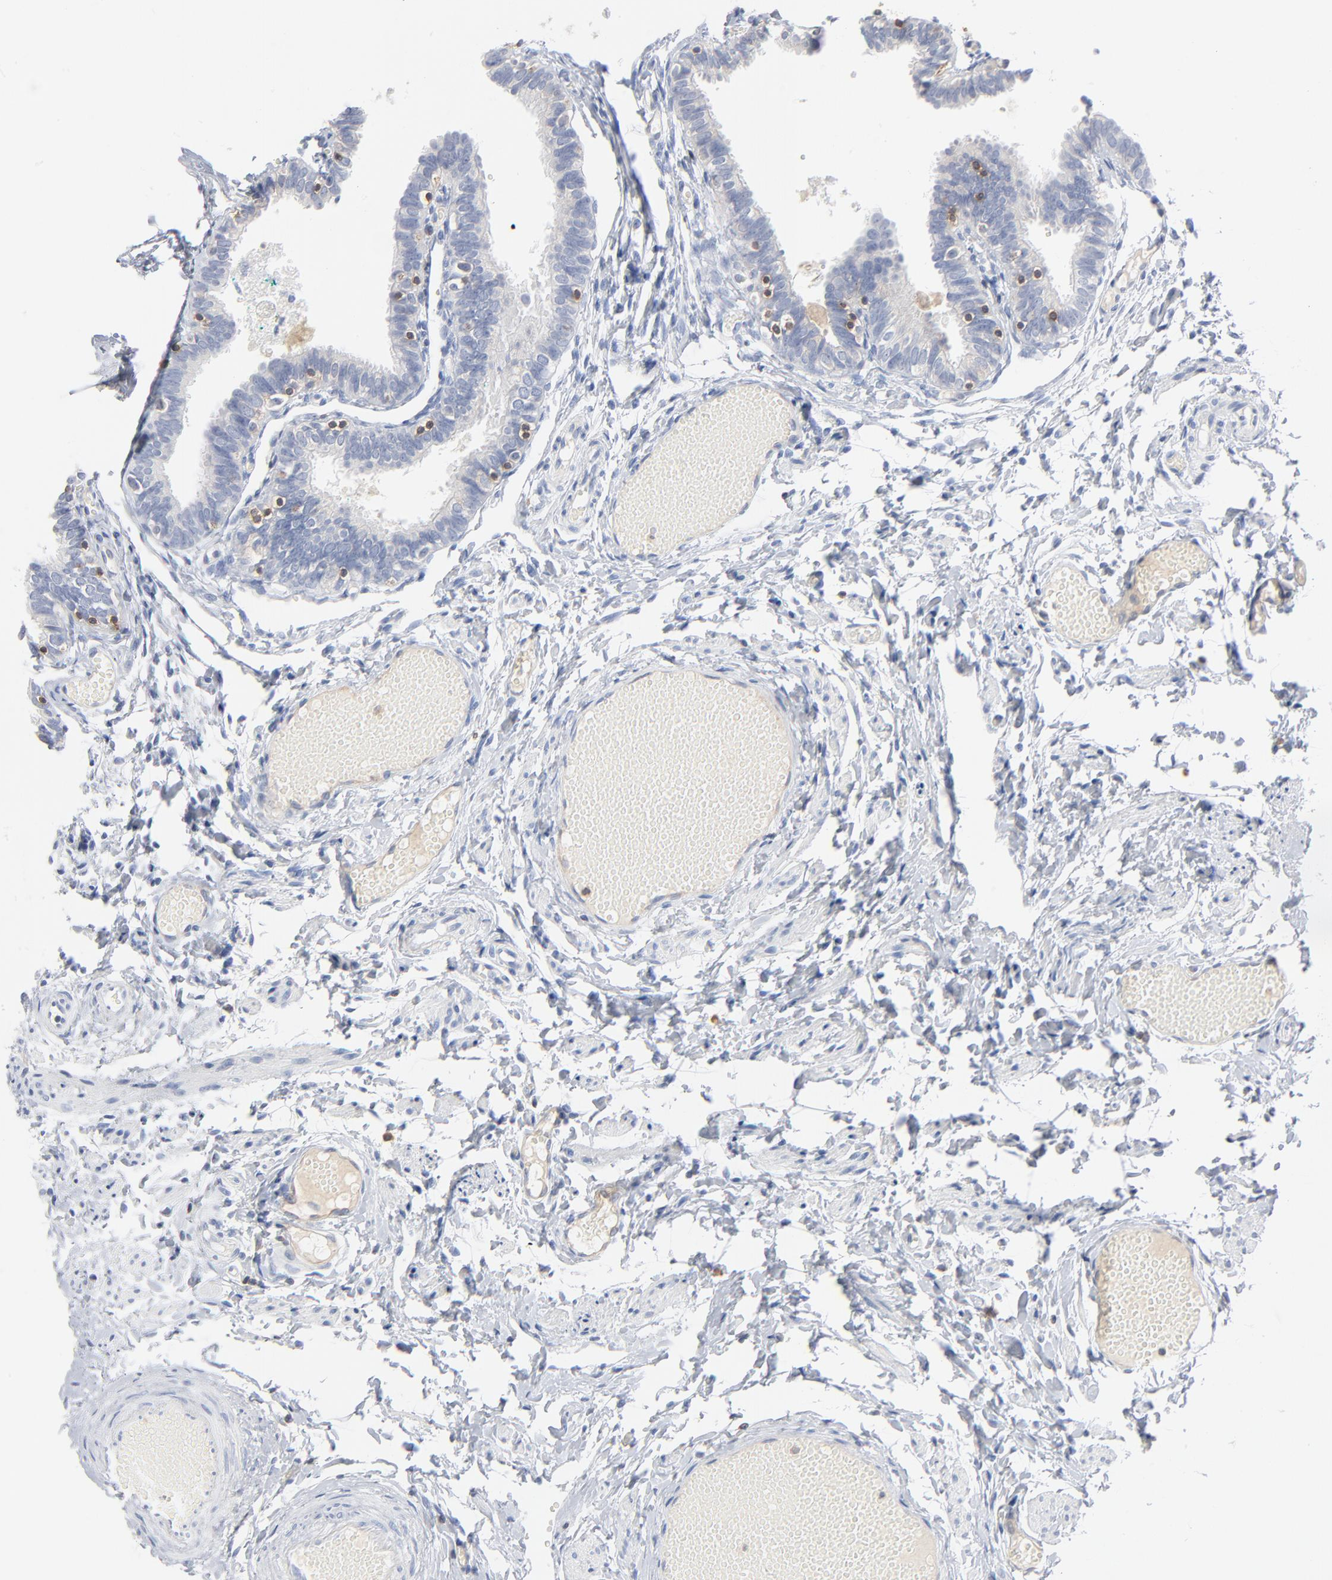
{"staining": {"intensity": "negative", "quantity": "none", "location": "none"}, "tissue": "fallopian tube", "cell_type": "Glandular cells", "image_type": "normal", "snomed": [{"axis": "morphology", "description": "Normal tissue, NOS"}, {"axis": "topography", "description": "Fallopian tube"}], "caption": "Glandular cells are negative for protein expression in benign human fallopian tube. (DAB (3,3'-diaminobenzidine) immunohistochemistry (IHC) visualized using brightfield microscopy, high magnification).", "gene": "PTK2B", "patient": {"sex": "female", "age": 46}}